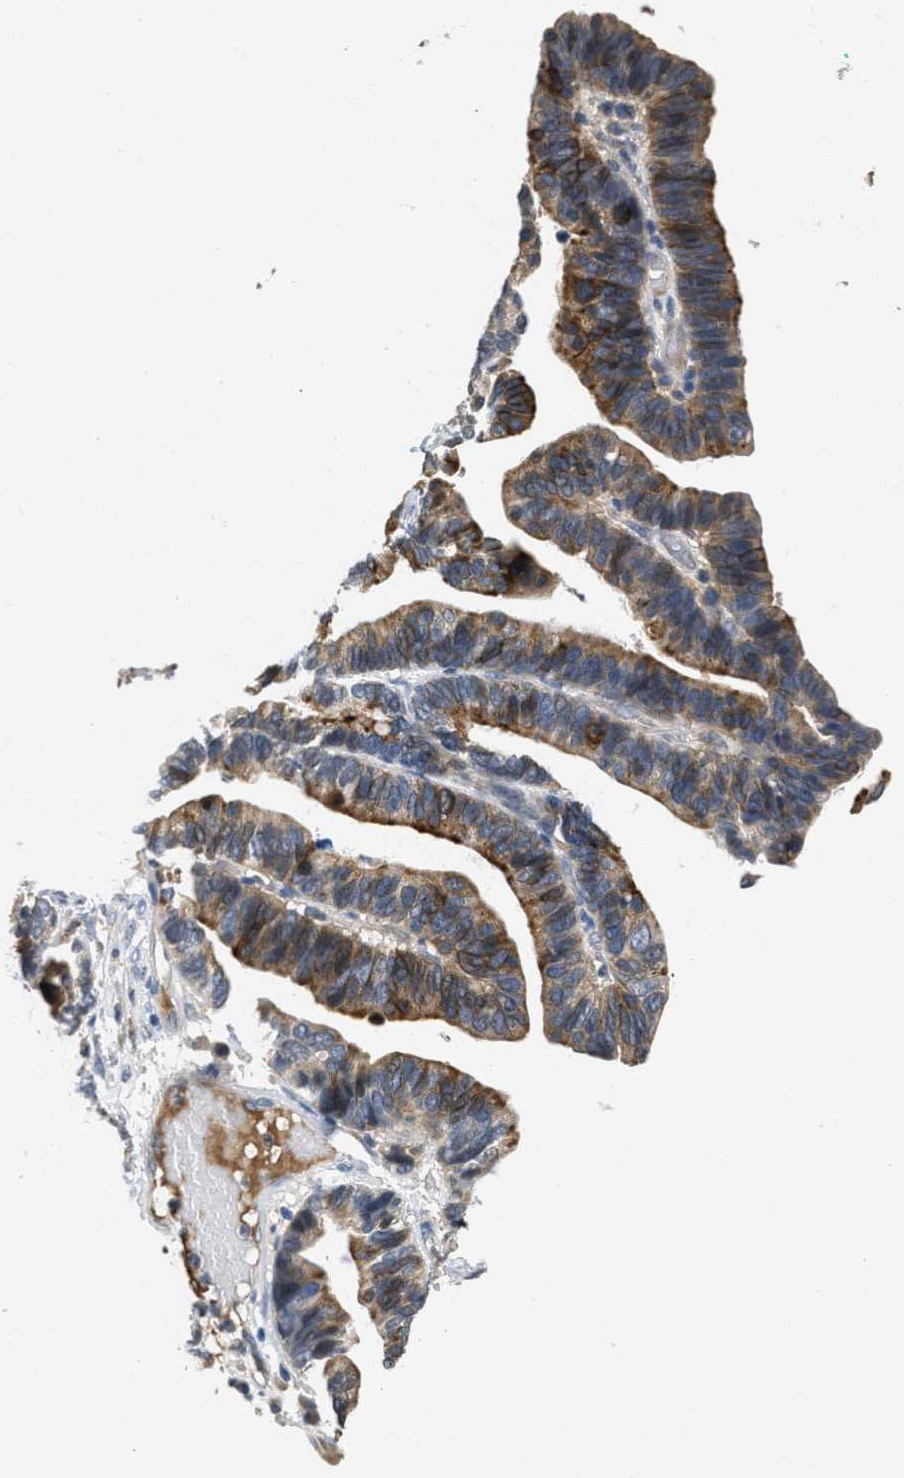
{"staining": {"intensity": "moderate", "quantity": ">75%", "location": "cytoplasmic/membranous"}, "tissue": "ovarian cancer", "cell_type": "Tumor cells", "image_type": "cancer", "snomed": [{"axis": "morphology", "description": "Cystadenocarcinoma, serous, NOS"}, {"axis": "topography", "description": "Ovary"}], "caption": "Immunohistochemistry (DAB (3,3'-diaminobenzidine)) staining of human ovarian cancer (serous cystadenocarcinoma) demonstrates moderate cytoplasmic/membranous protein positivity in about >75% of tumor cells.", "gene": "ANGPT1", "patient": {"sex": "female", "age": 56}}